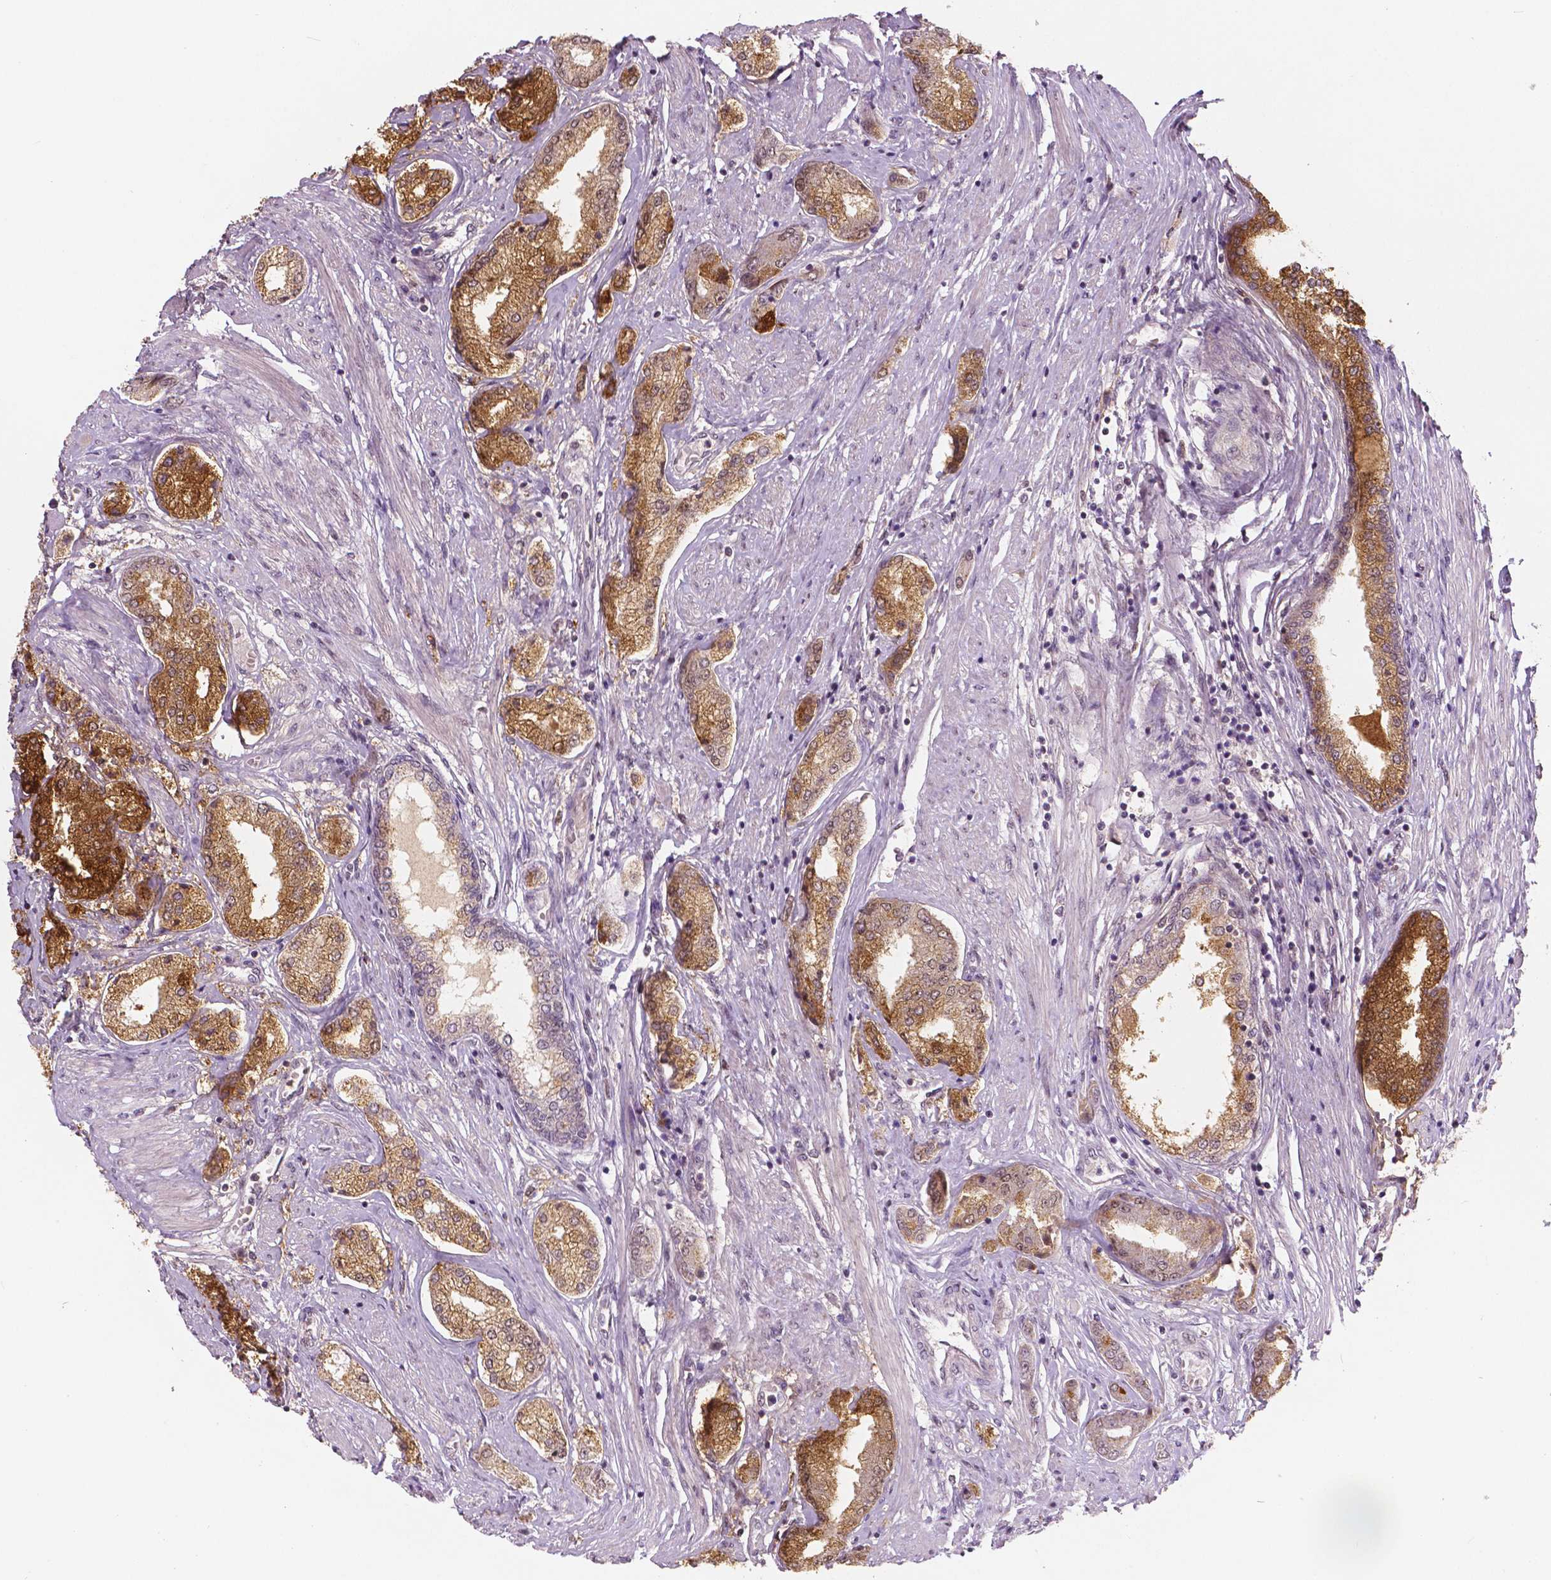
{"staining": {"intensity": "moderate", "quantity": ">75%", "location": "cytoplasmic/membranous"}, "tissue": "prostate cancer", "cell_type": "Tumor cells", "image_type": "cancer", "snomed": [{"axis": "morphology", "description": "Adenocarcinoma, NOS"}, {"axis": "topography", "description": "Prostate"}], "caption": "Immunohistochemical staining of prostate cancer (adenocarcinoma) shows medium levels of moderate cytoplasmic/membranous expression in about >75% of tumor cells.", "gene": "NSD2", "patient": {"sex": "male", "age": 63}}